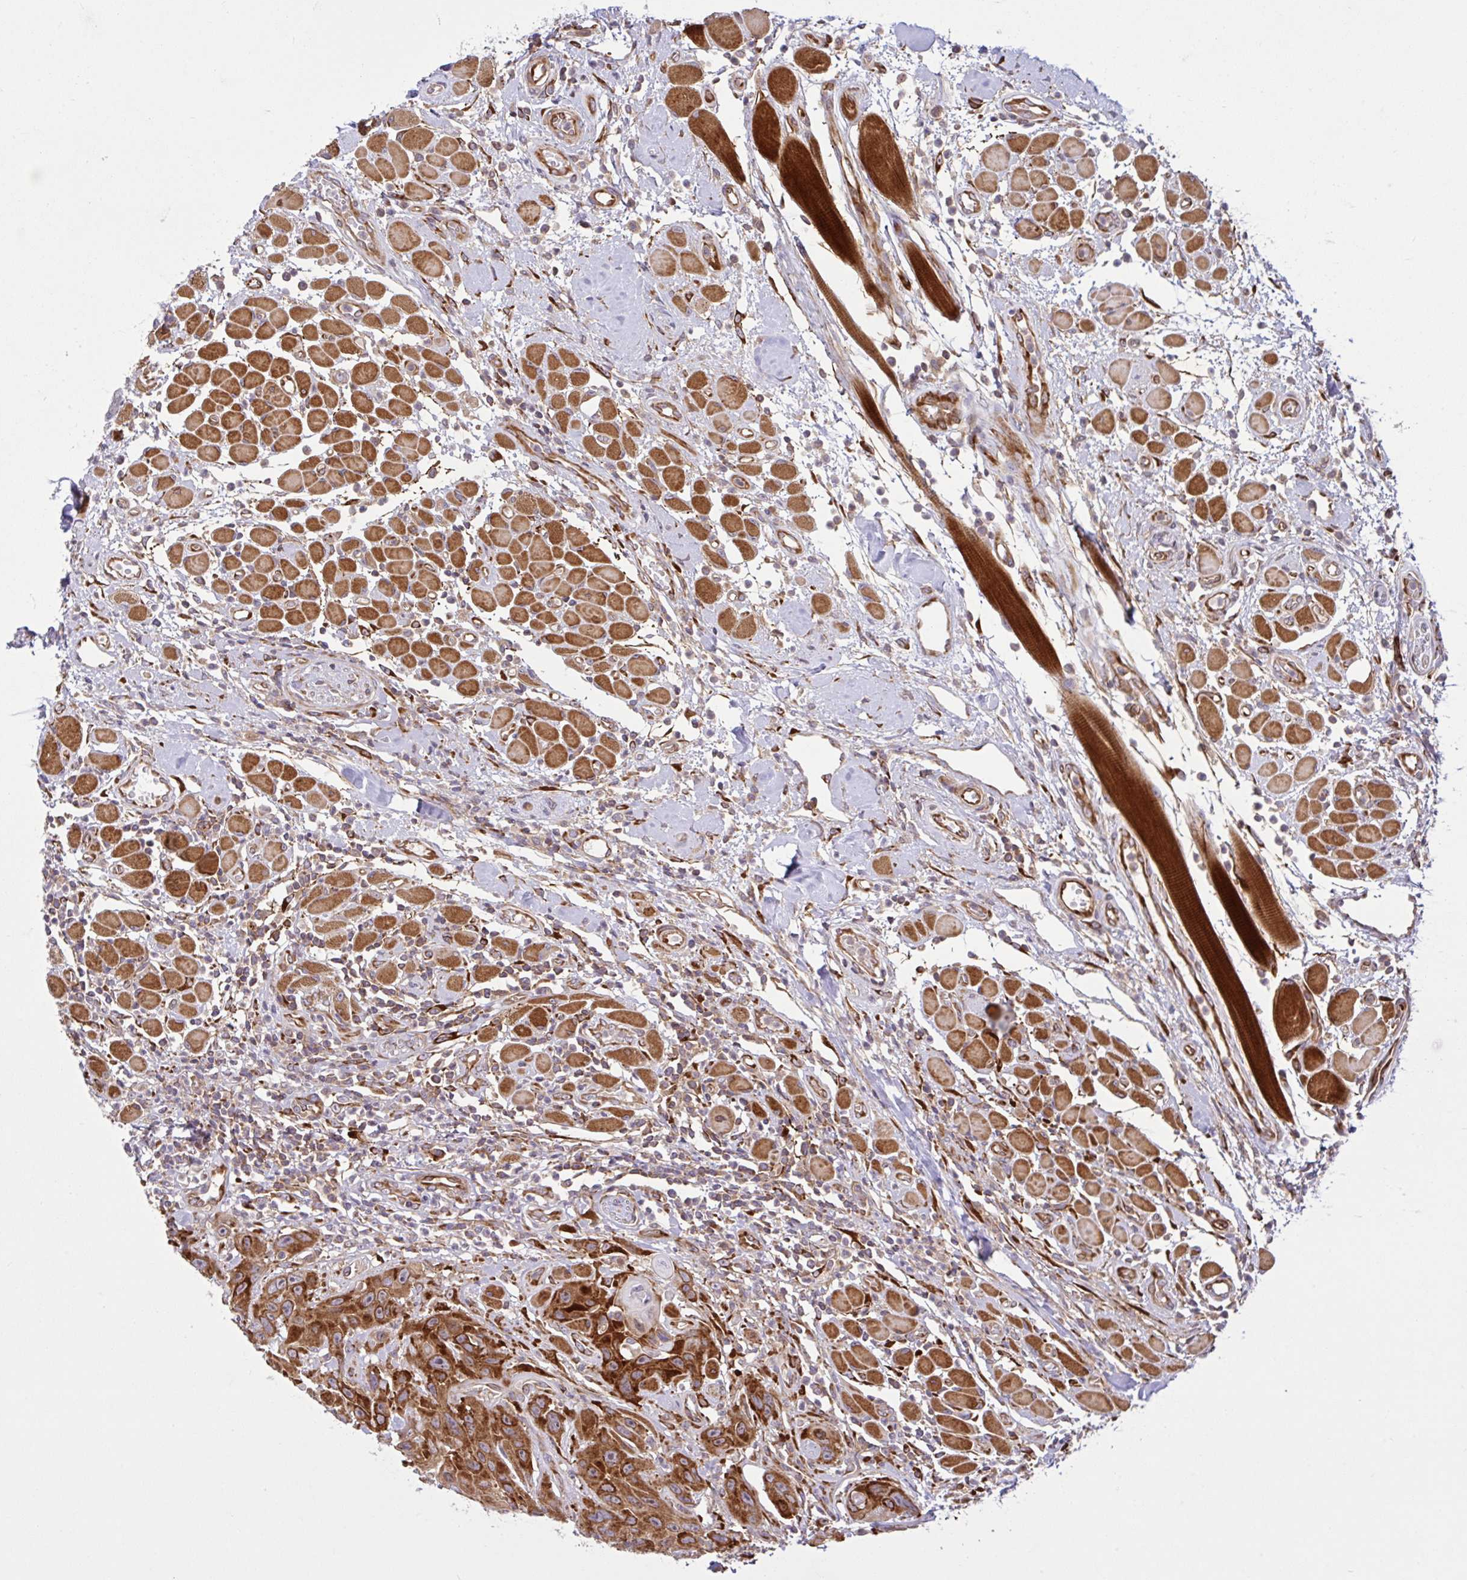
{"staining": {"intensity": "moderate", "quantity": ">75%", "location": "cytoplasmic/membranous"}, "tissue": "head and neck cancer", "cell_type": "Tumor cells", "image_type": "cancer", "snomed": [{"axis": "morphology", "description": "Squamous cell carcinoma, NOS"}, {"axis": "topography", "description": "Head-Neck"}], "caption": "The photomicrograph shows immunohistochemical staining of squamous cell carcinoma (head and neck). There is moderate cytoplasmic/membranous positivity is appreciated in approximately >75% of tumor cells. (Stains: DAB (3,3'-diaminobenzidine) in brown, nuclei in blue, Microscopy: brightfield microscopy at high magnification).", "gene": "NTPCR", "patient": {"sex": "female", "age": 59}}